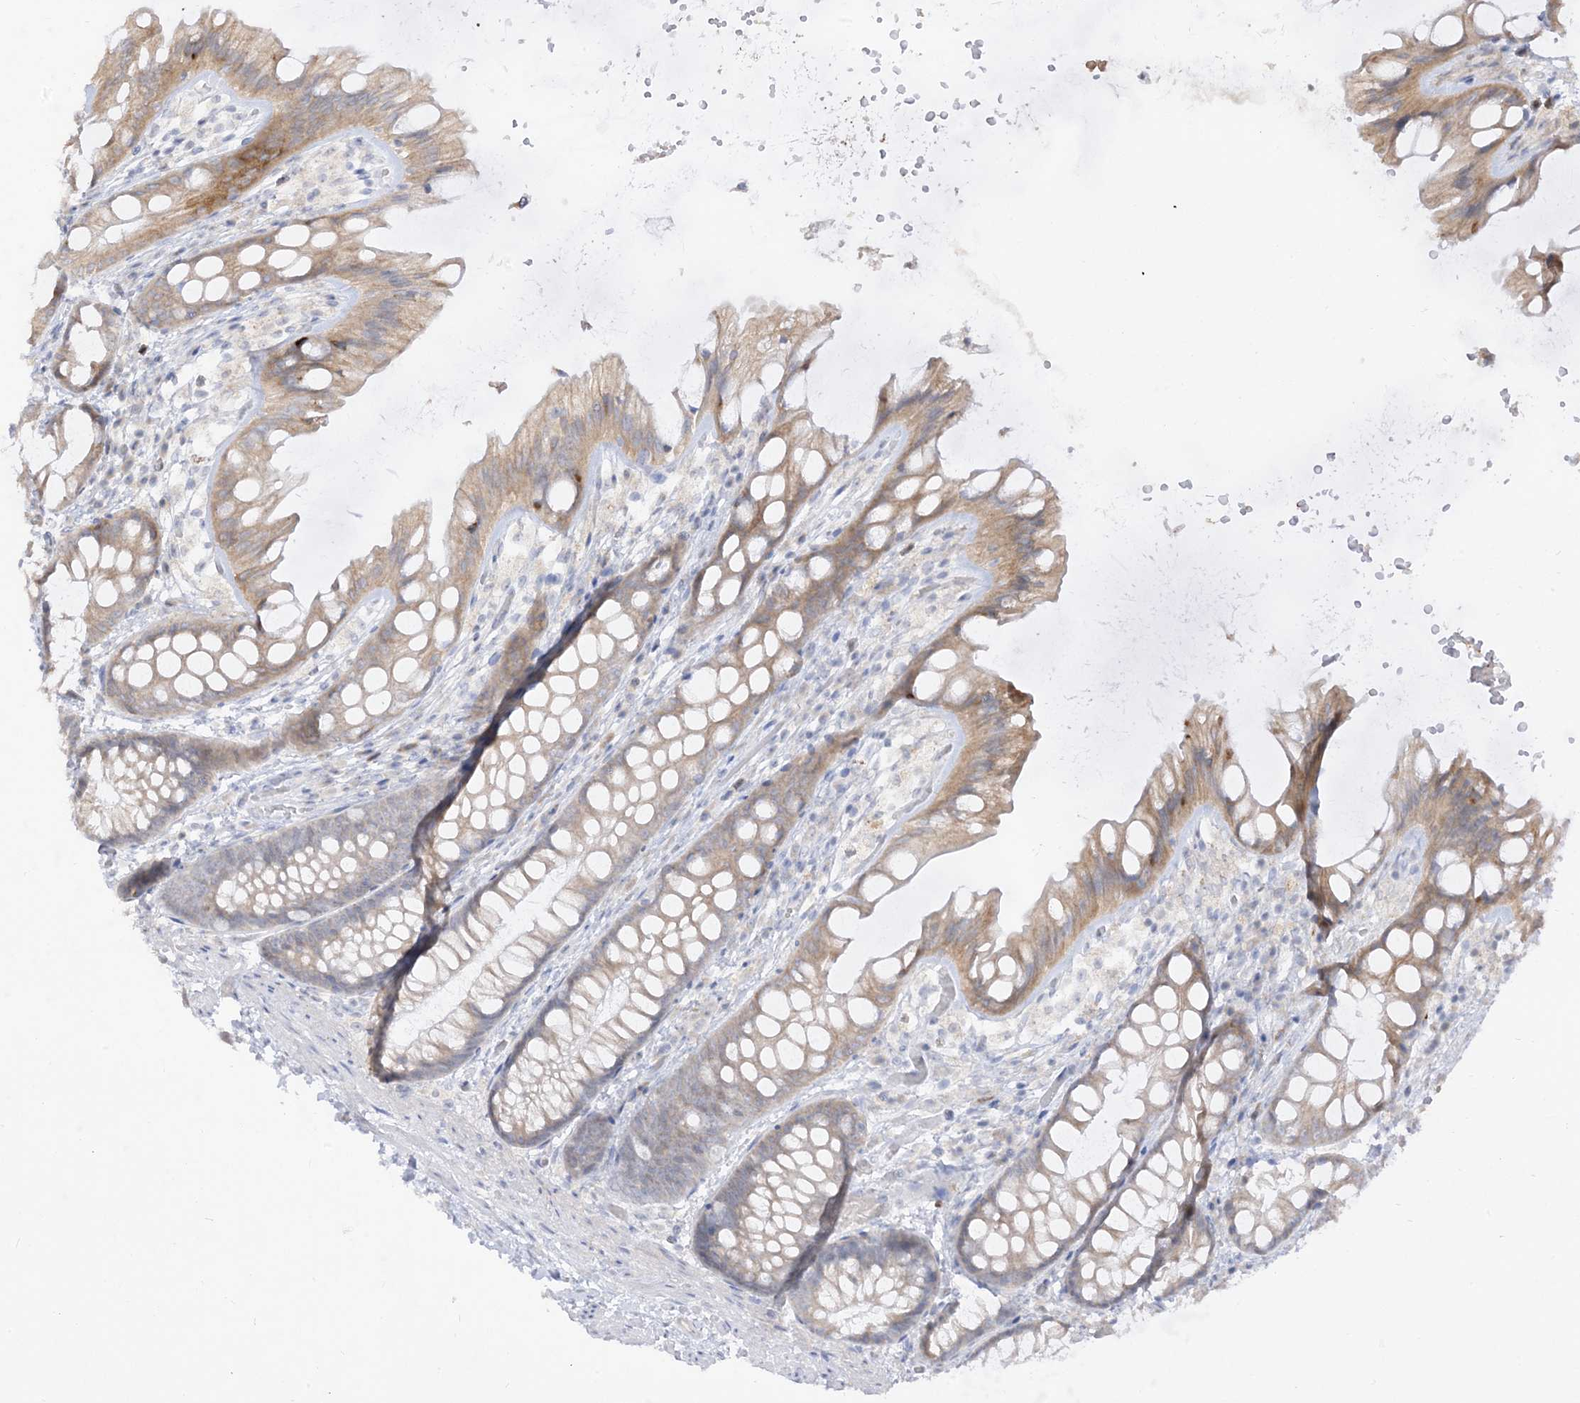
{"staining": {"intensity": "negative", "quantity": "none", "location": "none"}, "tissue": "colon", "cell_type": "Endothelial cells", "image_type": "normal", "snomed": [{"axis": "morphology", "description": "Normal tissue, NOS"}, {"axis": "topography", "description": "Colon"}], "caption": "Endothelial cells show no significant staining in normal colon. Brightfield microscopy of IHC stained with DAB (brown) and hematoxylin (blue), captured at high magnification.", "gene": "LOXL3", "patient": {"sex": "male", "age": 47}}